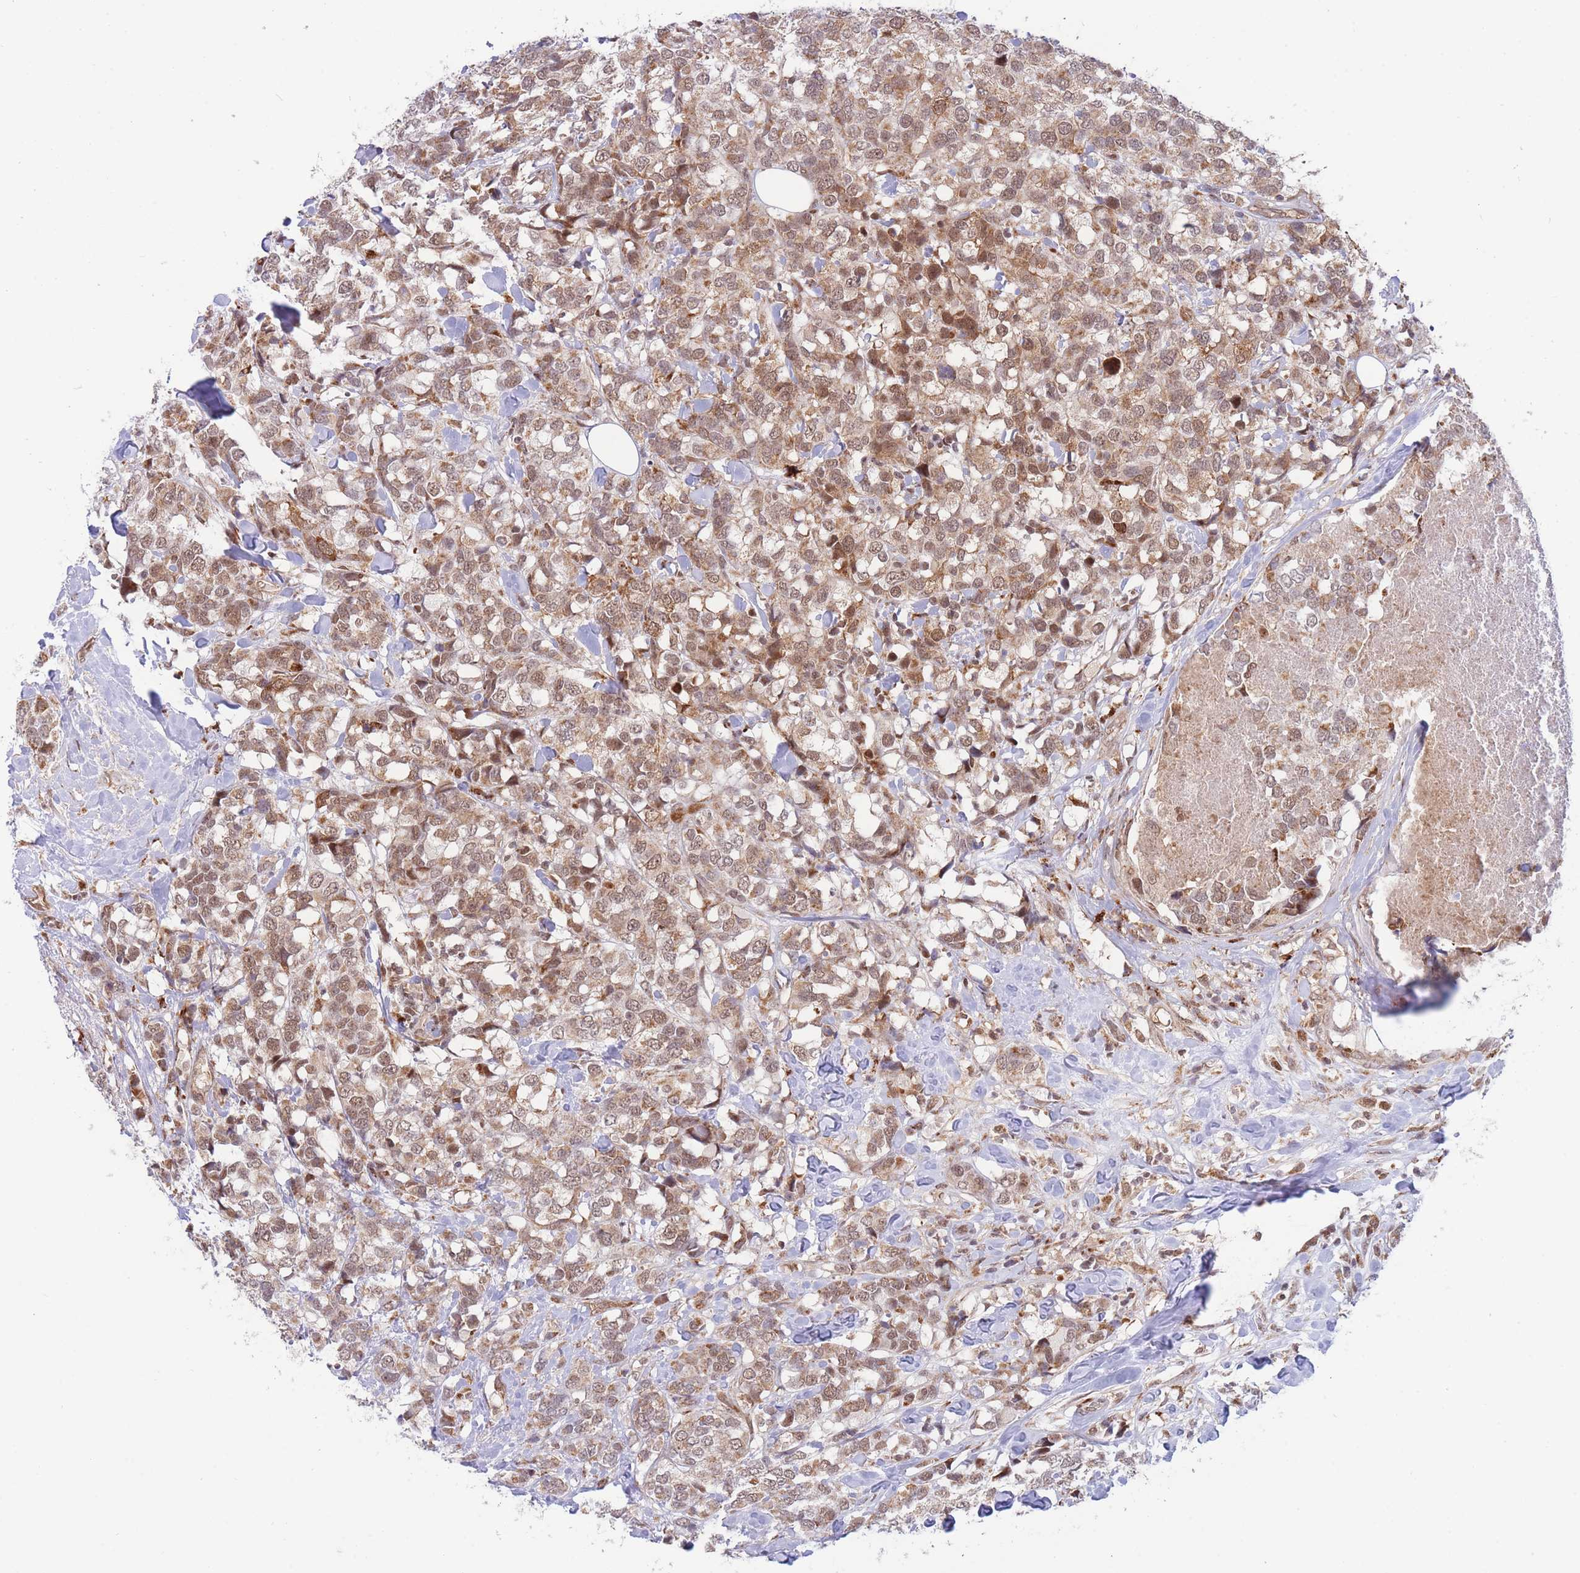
{"staining": {"intensity": "moderate", "quantity": ">75%", "location": "nuclear"}, "tissue": "breast cancer", "cell_type": "Tumor cells", "image_type": "cancer", "snomed": [{"axis": "morphology", "description": "Lobular carcinoma"}, {"axis": "topography", "description": "Breast"}], "caption": "Moderate nuclear expression for a protein is present in about >75% of tumor cells of breast cancer using immunohistochemistry.", "gene": "BOD1L1", "patient": {"sex": "female", "age": 59}}